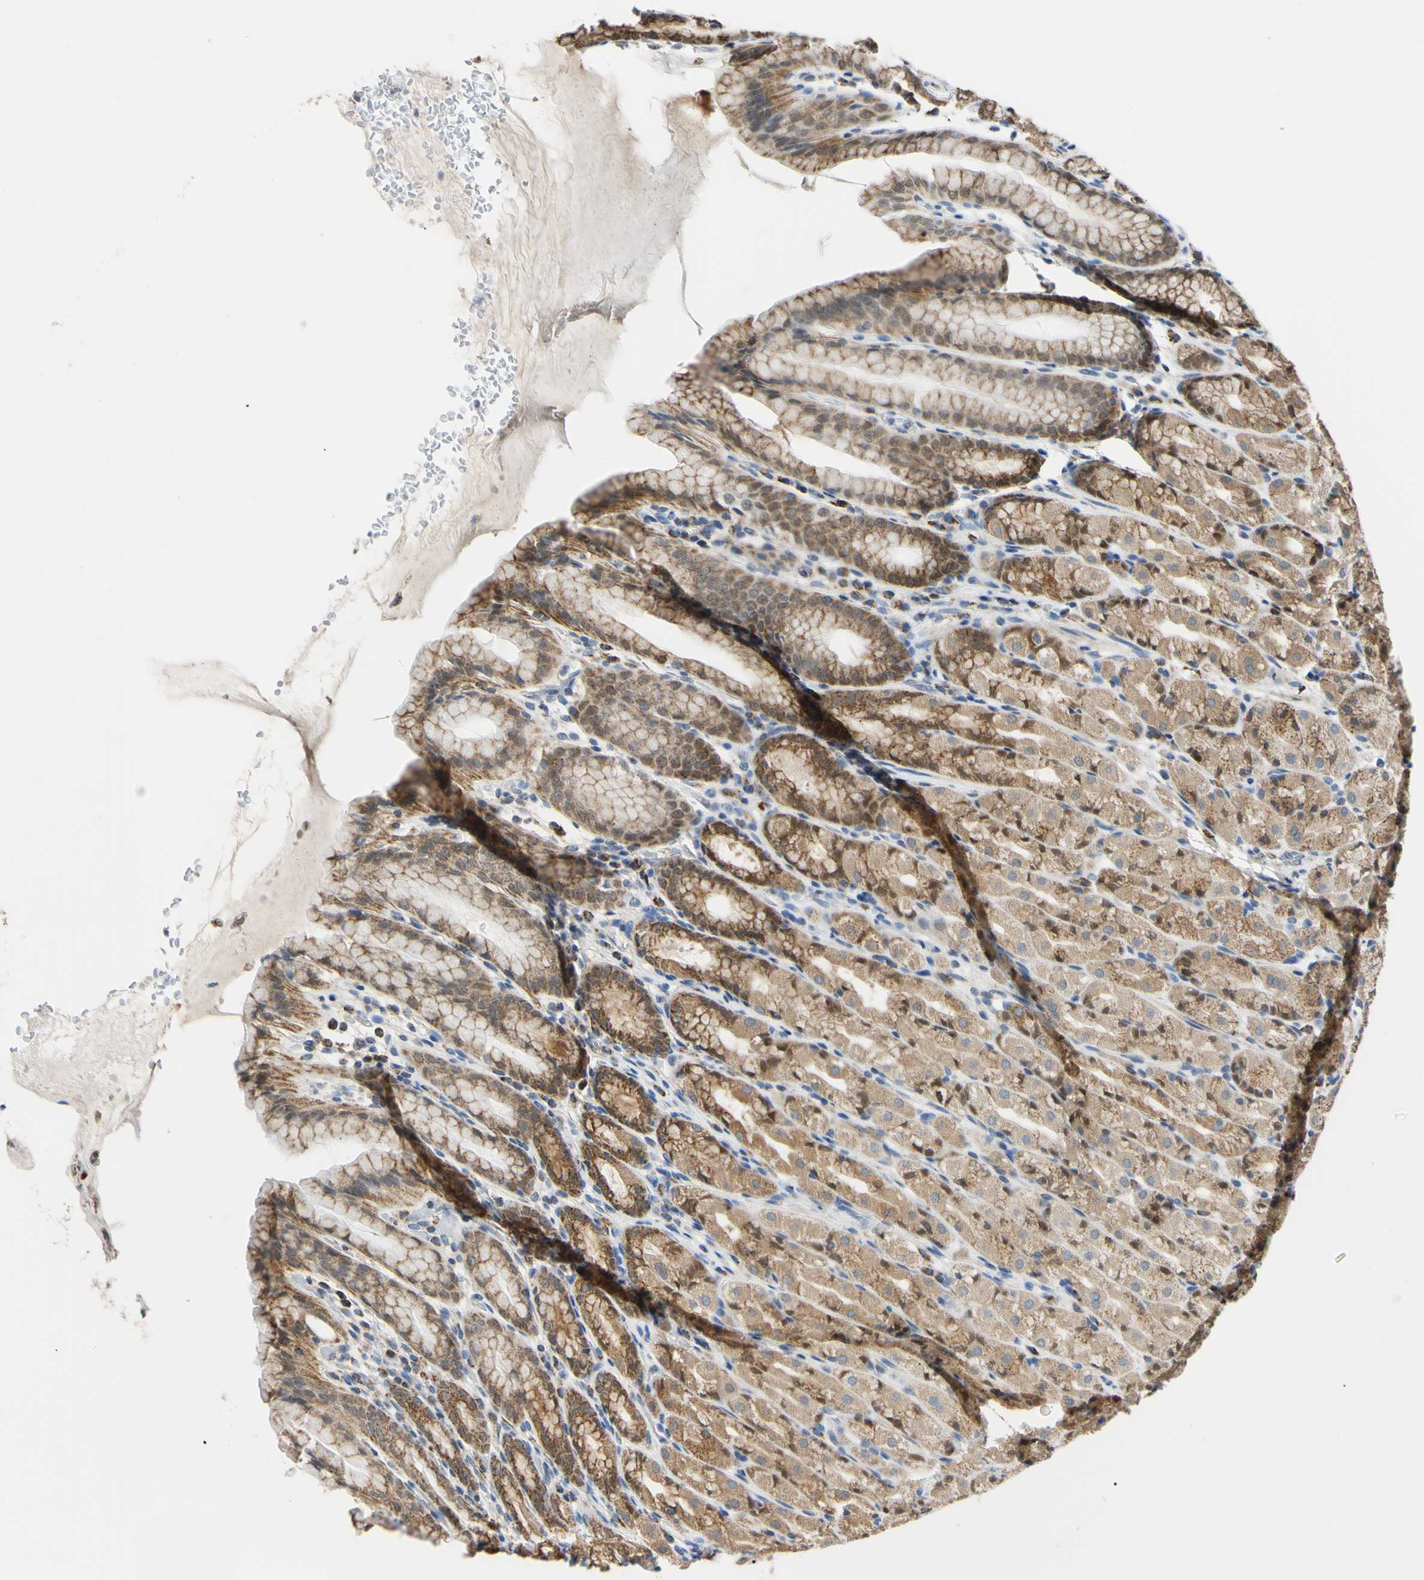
{"staining": {"intensity": "strong", "quantity": ">75%", "location": "cytoplasmic/membranous"}, "tissue": "stomach", "cell_type": "Glandular cells", "image_type": "normal", "snomed": [{"axis": "morphology", "description": "Normal tissue, NOS"}, {"axis": "topography", "description": "Stomach, upper"}], "caption": "Protein staining of benign stomach displays strong cytoplasmic/membranous staining in approximately >75% of glandular cells.", "gene": "CLPP", "patient": {"sex": "male", "age": 68}}